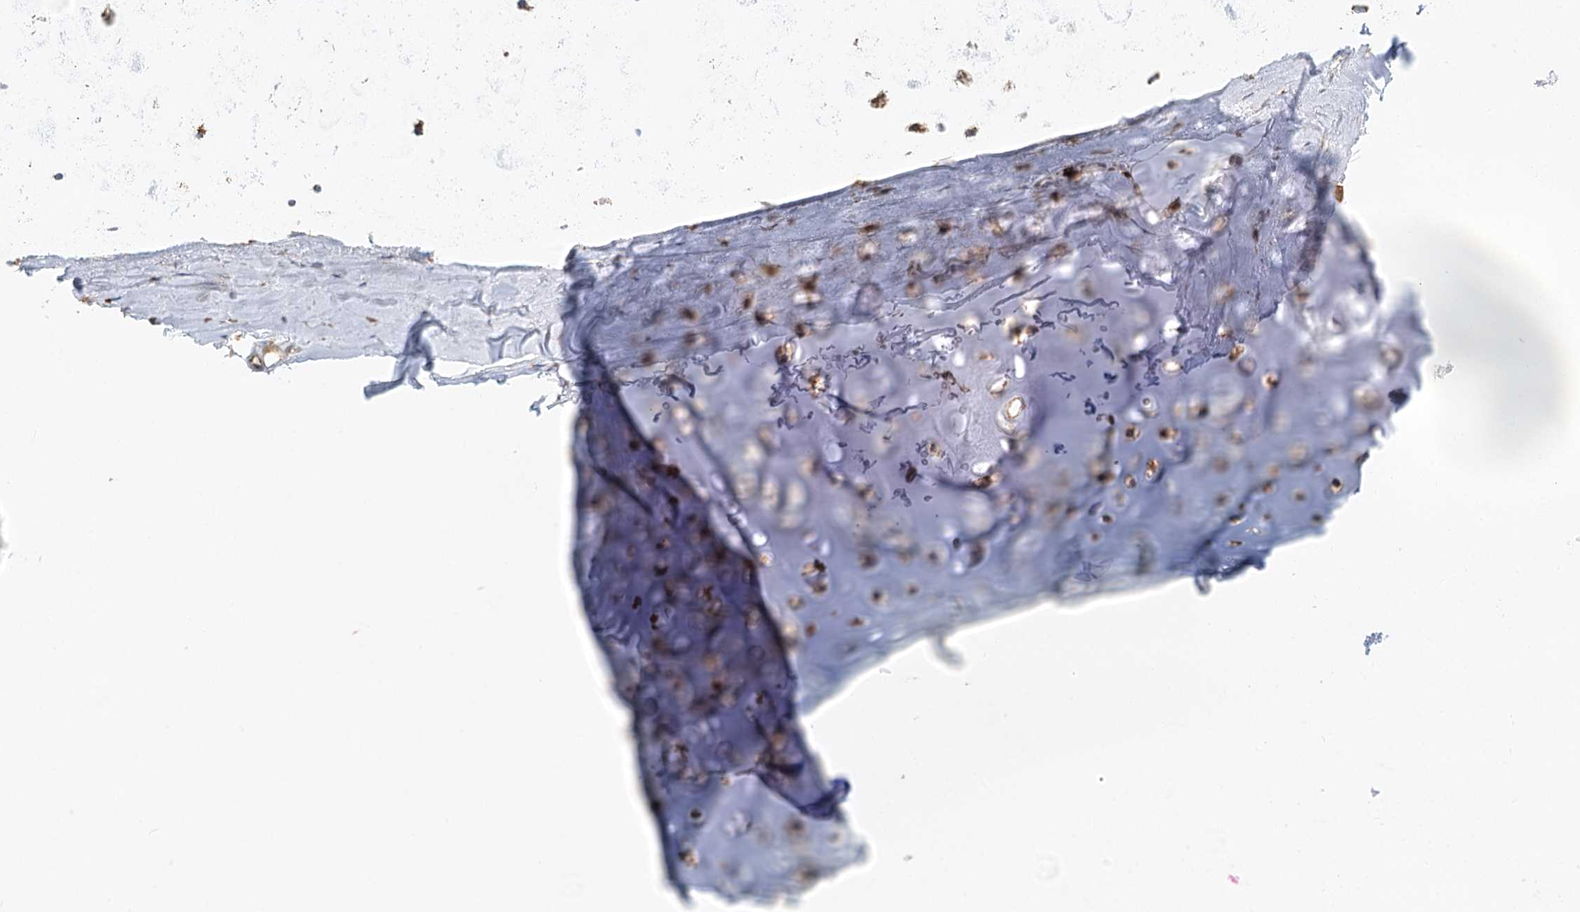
{"staining": {"intensity": "negative", "quantity": "25%-75%", "location": "cytoplasmic/membranous"}, "tissue": "adipose tissue", "cell_type": "Adipocytes", "image_type": "normal", "snomed": [{"axis": "morphology", "description": "Normal tissue, NOS"}, {"axis": "topography", "description": "Lymph node"}, {"axis": "topography", "description": "Bronchus"}], "caption": "Adipose tissue stained for a protein using immunohistochemistry shows no expression adipocytes.", "gene": "TAS1R1", "patient": {"sex": "male", "age": 63}}